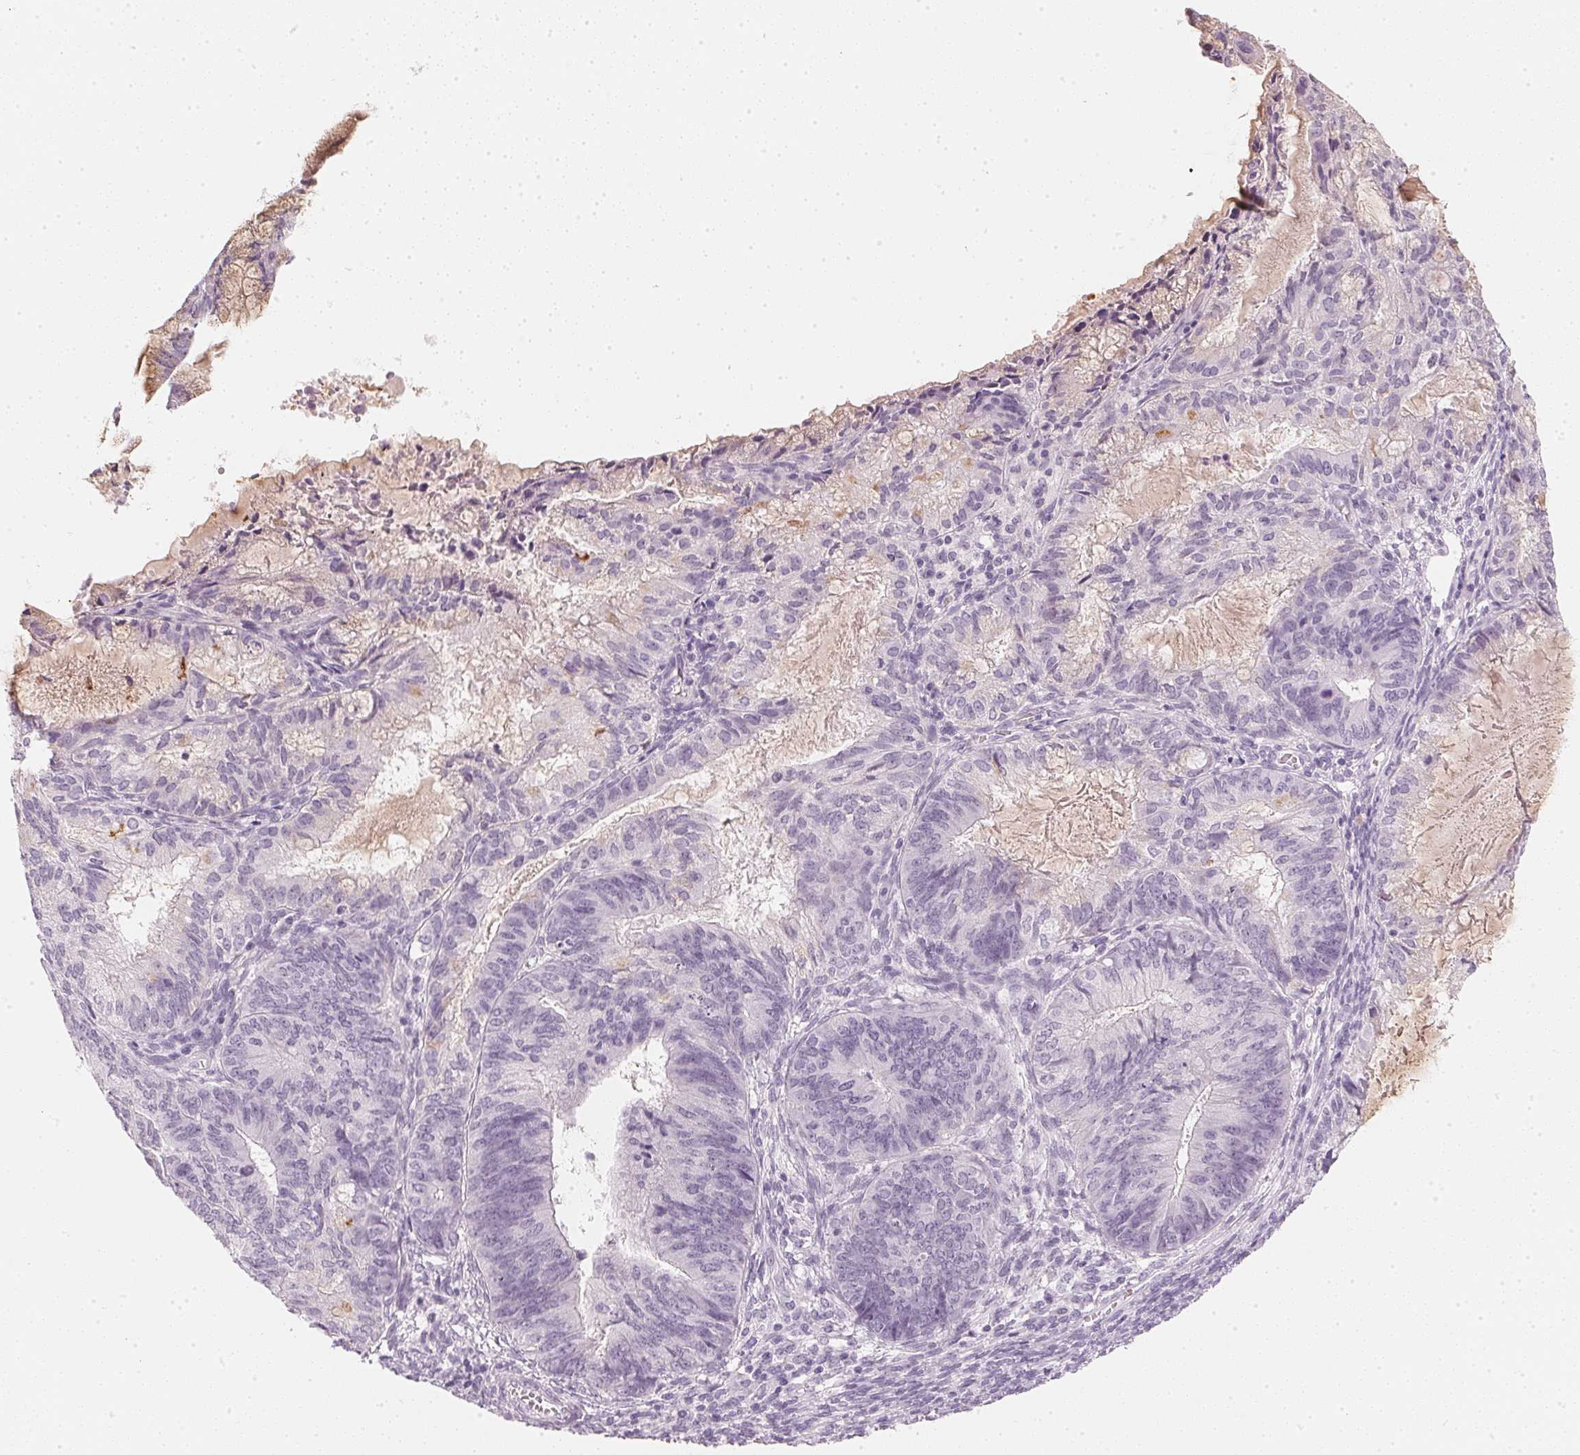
{"staining": {"intensity": "negative", "quantity": "none", "location": "none"}, "tissue": "endometrial cancer", "cell_type": "Tumor cells", "image_type": "cancer", "snomed": [{"axis": "morphology", "description": "Adenocarcinoma, NOS"}, {"axis": "topography", "description": "Endometrium"}], "caption": "Human adenocarcinoma (endometrial) stained for a protein using IHC reveals no staining in tumor cells.", "gene": "CHST4", "patient": {"sex": "female", "age": 86}}